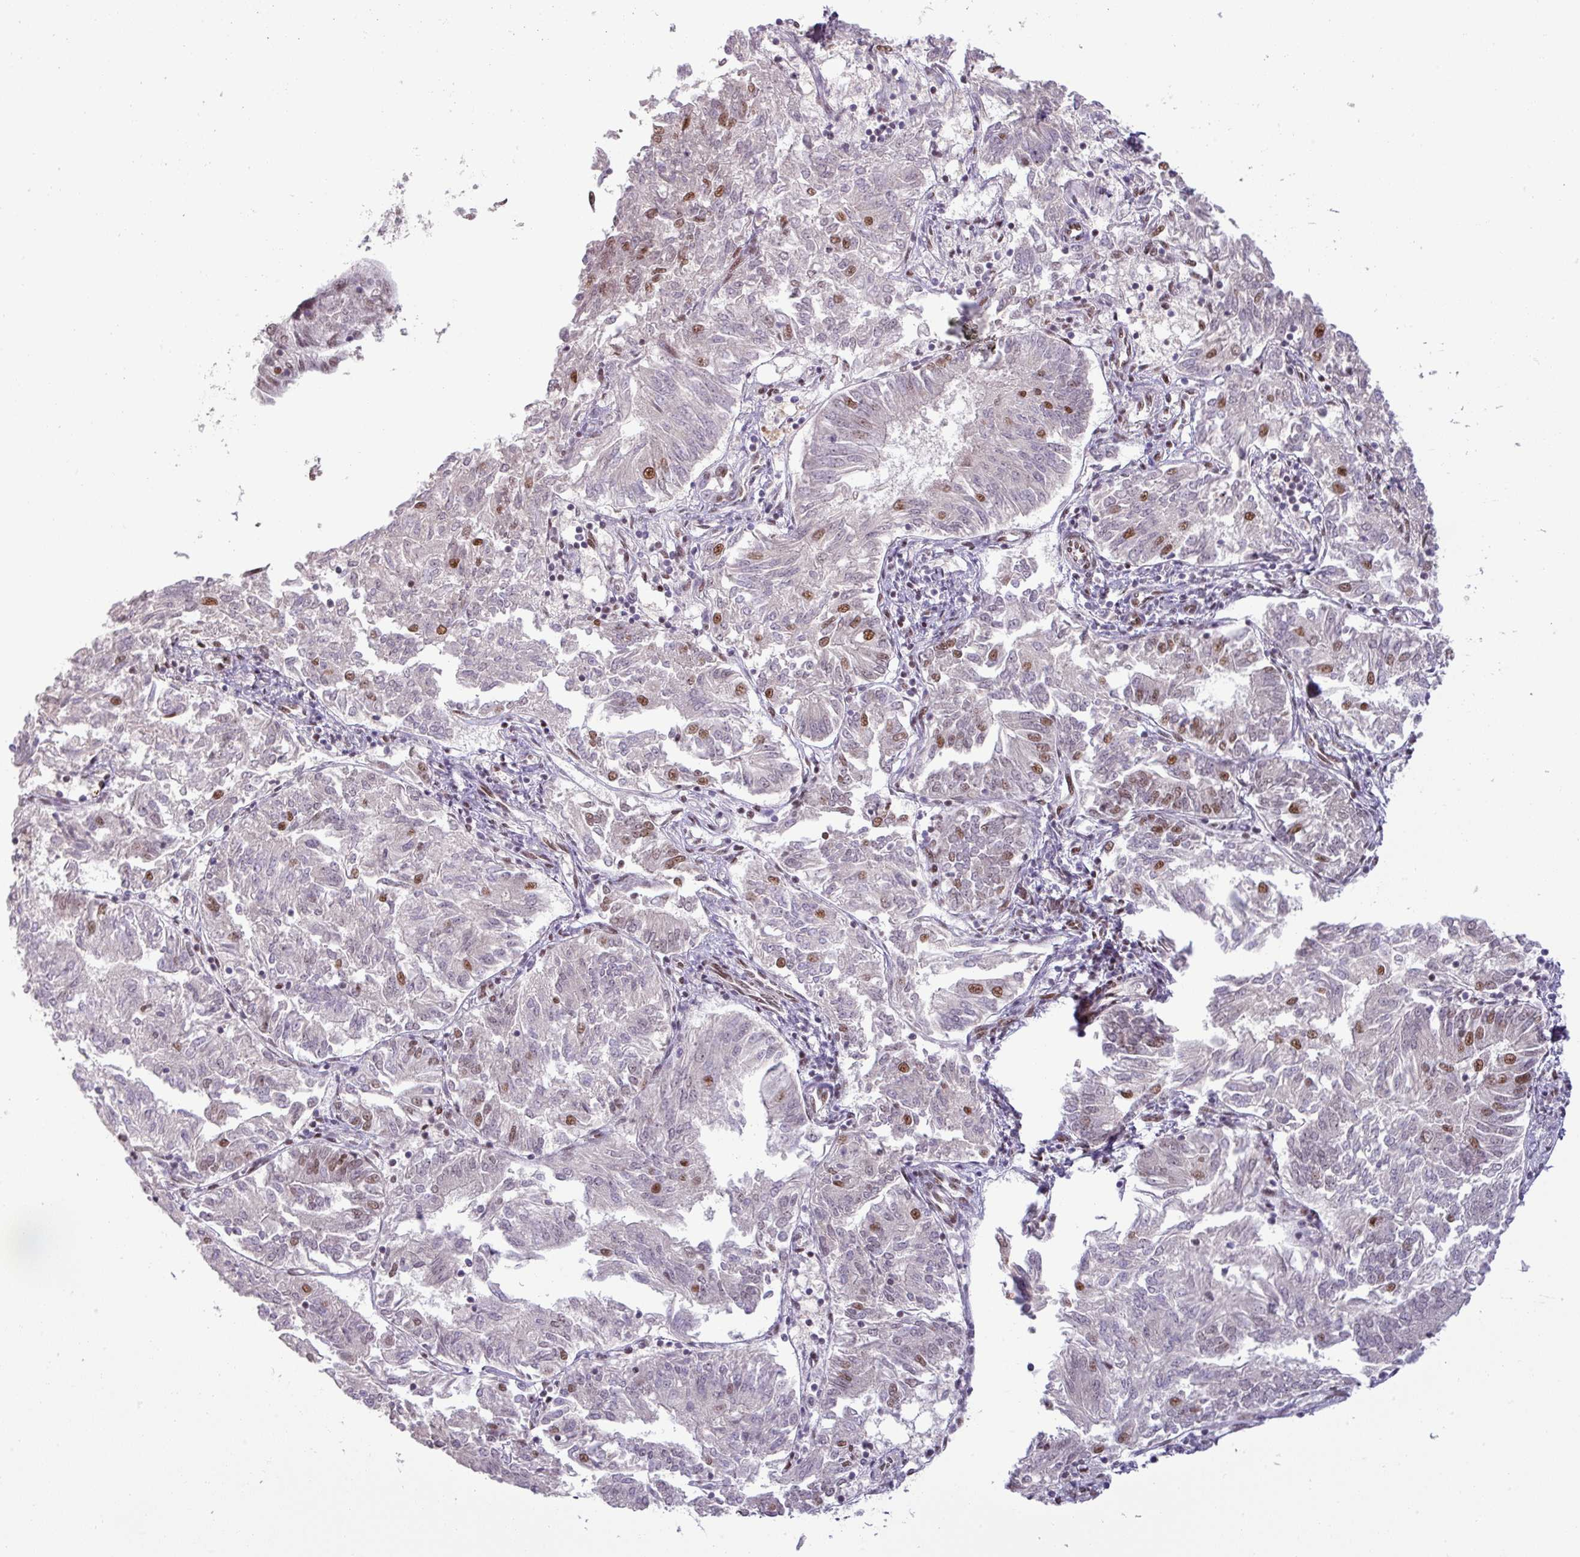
{"staining": {"intensity": "moderate", "quantity": "25%-75%", "location": "nuclear"}, "tissue": "endometrial cancer", "cell_type": "Tumor cells", "image_type": "cancer", "snomed": [{"axis": "morphology", "description": "Adenocarcinoma, NOS"}, {"axis": "topography", "description": "Endometrium"}], "caption": "Moderate nuclear protein expression is seen in about 25%-75% of tumor cells in adenocarcinoma (endometrial).", "gene": "PTPN20", "patient": {"sex": "female", "age": 58}}